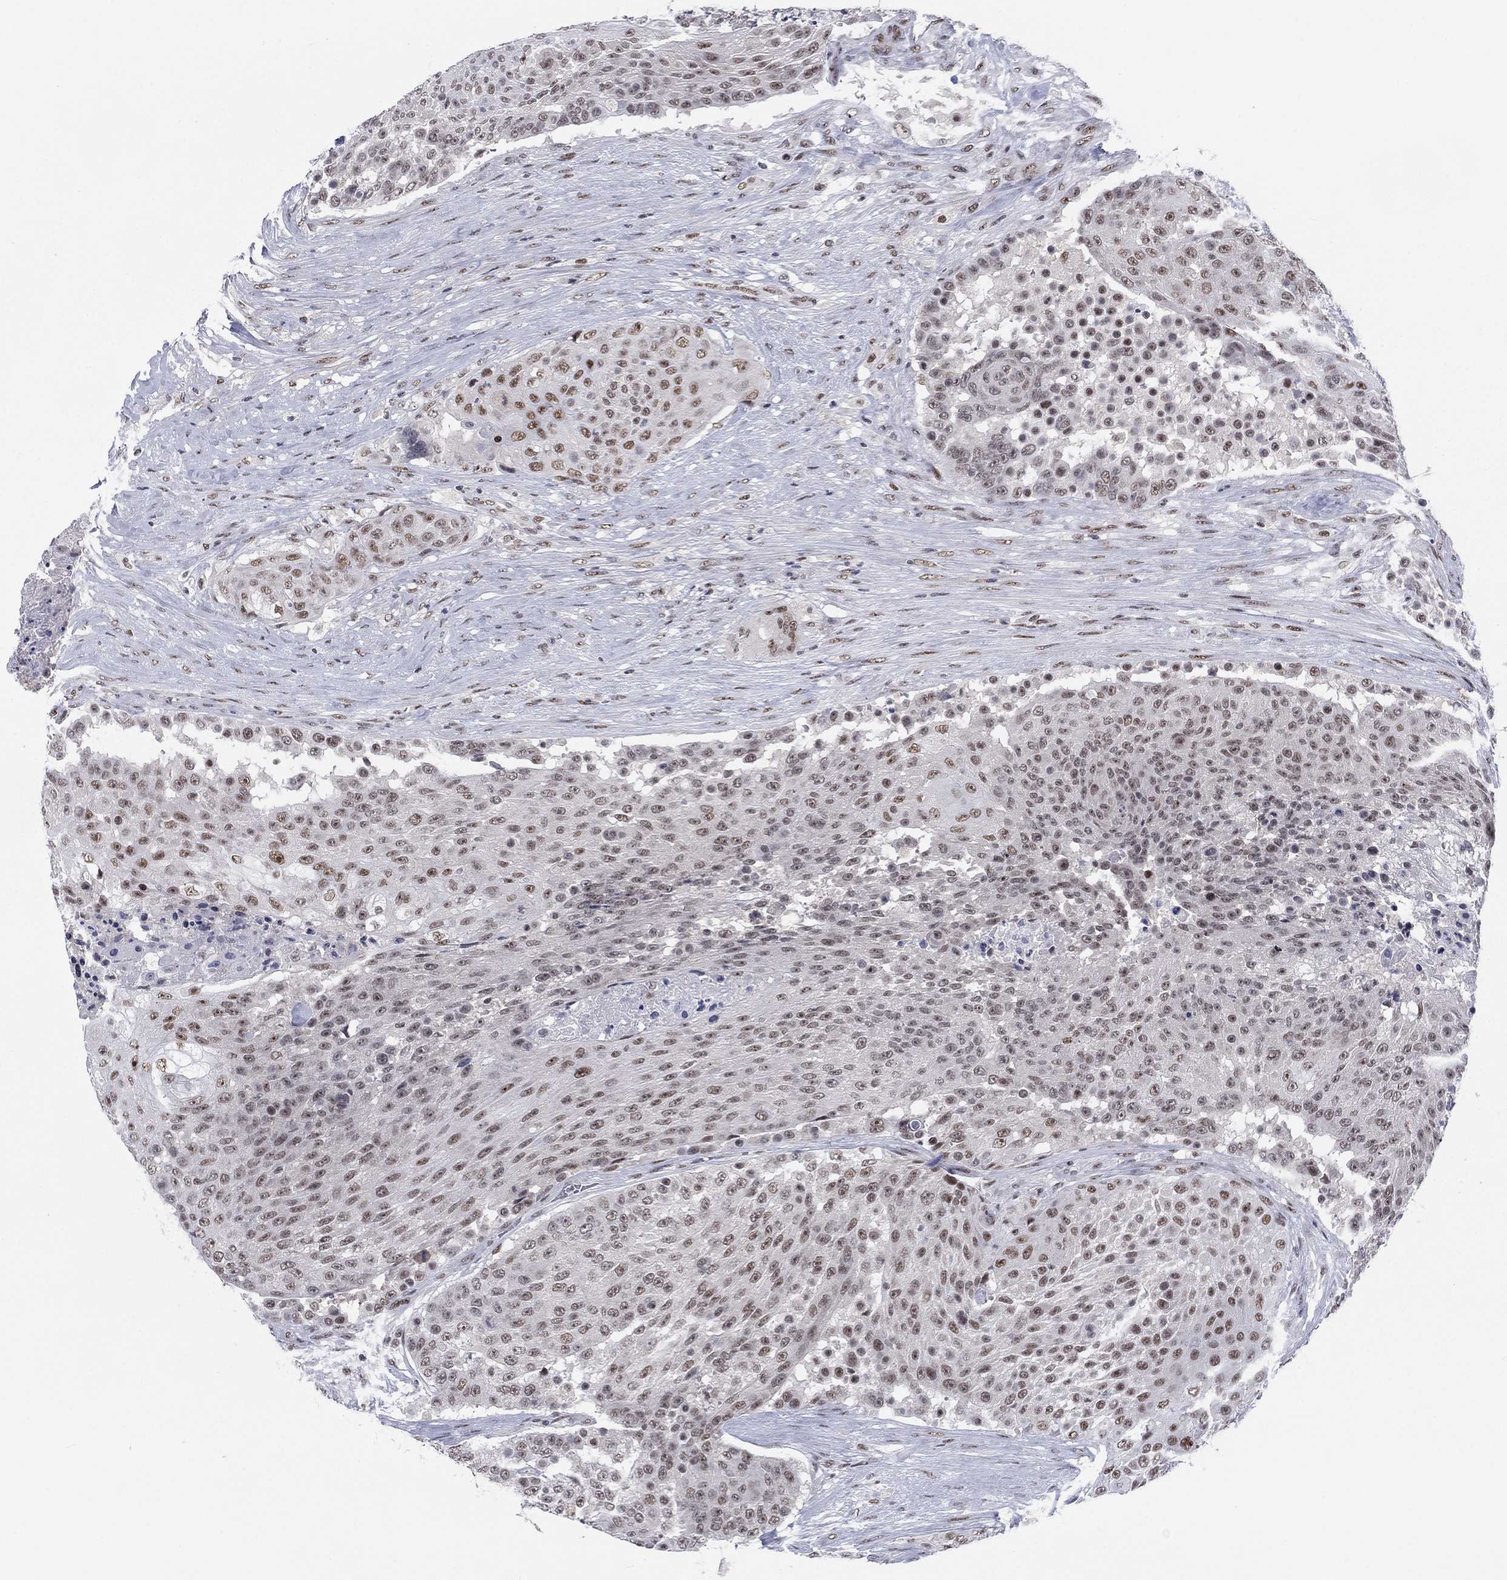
{"staining": {"intensity": "strong", "quantity": "25%-75%", "location": "nuclear"}, "tissue": "urothelial cancer", "cell_type": "Tumor cells", "image_type": "cancer", "snomed": [{"axis": "morphology", "description": "Urothelial carcinoma, High grade"}, {"axis": "topography", "description": "Urinary bladder"}], "caption": "This image shows IHC staining of human high-grade urothelial carcinoma, with high strong nuclear staining in approximately 25%-75% of tumor cells.", "gene": "FYTTD1", "patient": {"sex": "female", "age": 63}}